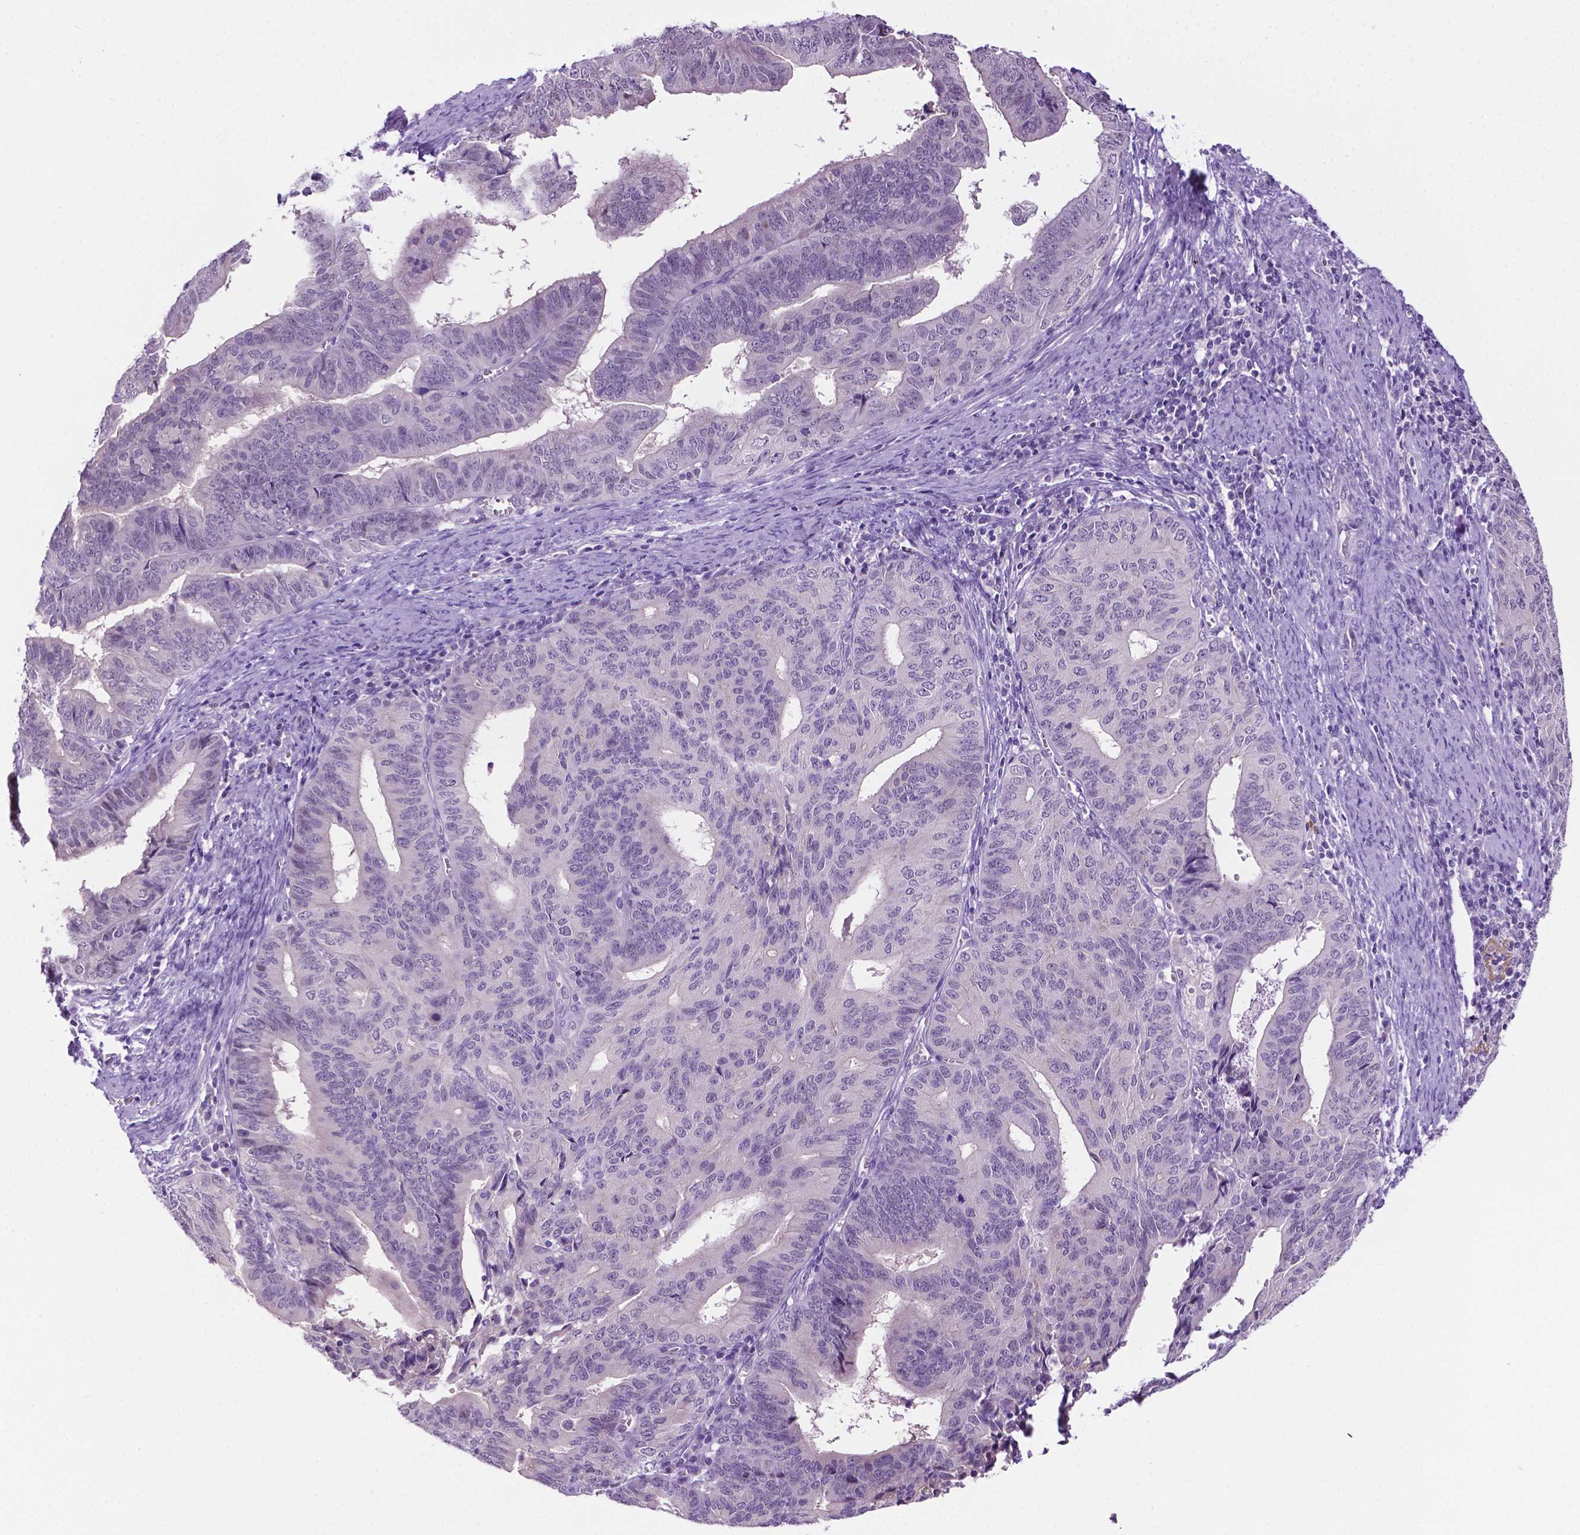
{"staining": {"intensity": "negative", "quantity": "none", "location": "none"}, "tissue": "endometrial cancer", "cell_type": "Tumor cells", "image_type": "cancer", "snomed": [{"axis": "morphology", "description": "Adenocarcinoma, NOS"}, {"axis": "topography", "description": "Endometrium"}], "caption": "An immunohistochemistry photomicrograph of adenocarcinoma (endometrial) is shown. There is no staining in tumor cells of adenocarcinoma (endometrial).", "gene": "MMP27", "patient": {"sex": "female", "age": 65}}